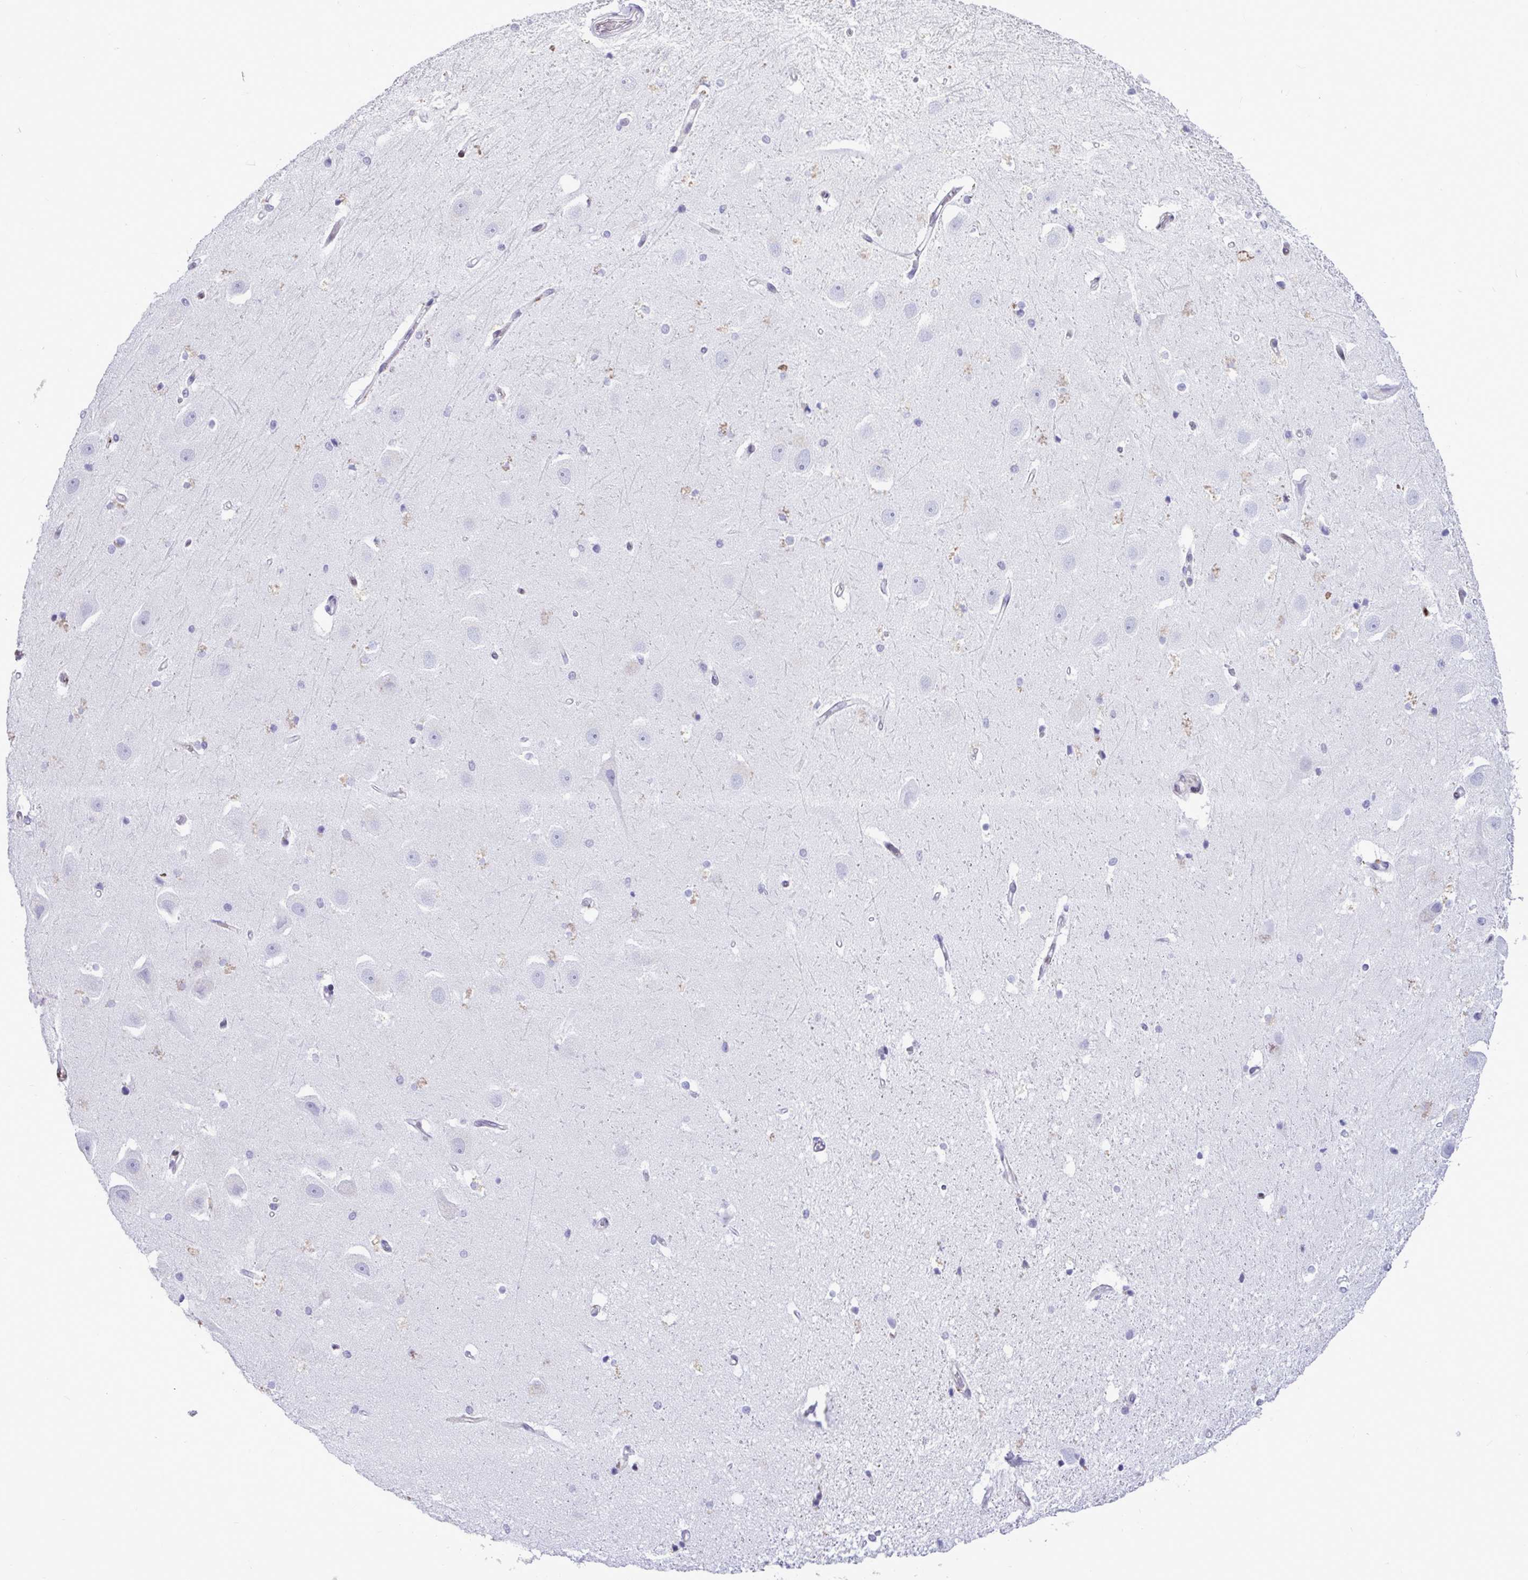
{"staining": {"intensity": "negative", "quantity": "none", "location": "none"}, "tissue": "hippocampus", "cell_type": "Glial cells", "image_type": "normal", "snomed": [{"axis": "morphology", "description": "Normal tissue, NOS"}, {"axis": "topography", "description": "Hippocampus"}], "caption": "Image shows no protein positivity in glial cells of unremarkable hippocampus. (DAB IHC visualized using brightfield microscopy, high magnification).", "gene": "HMGB2", "patient": {"sex": "male", "age": 63}}